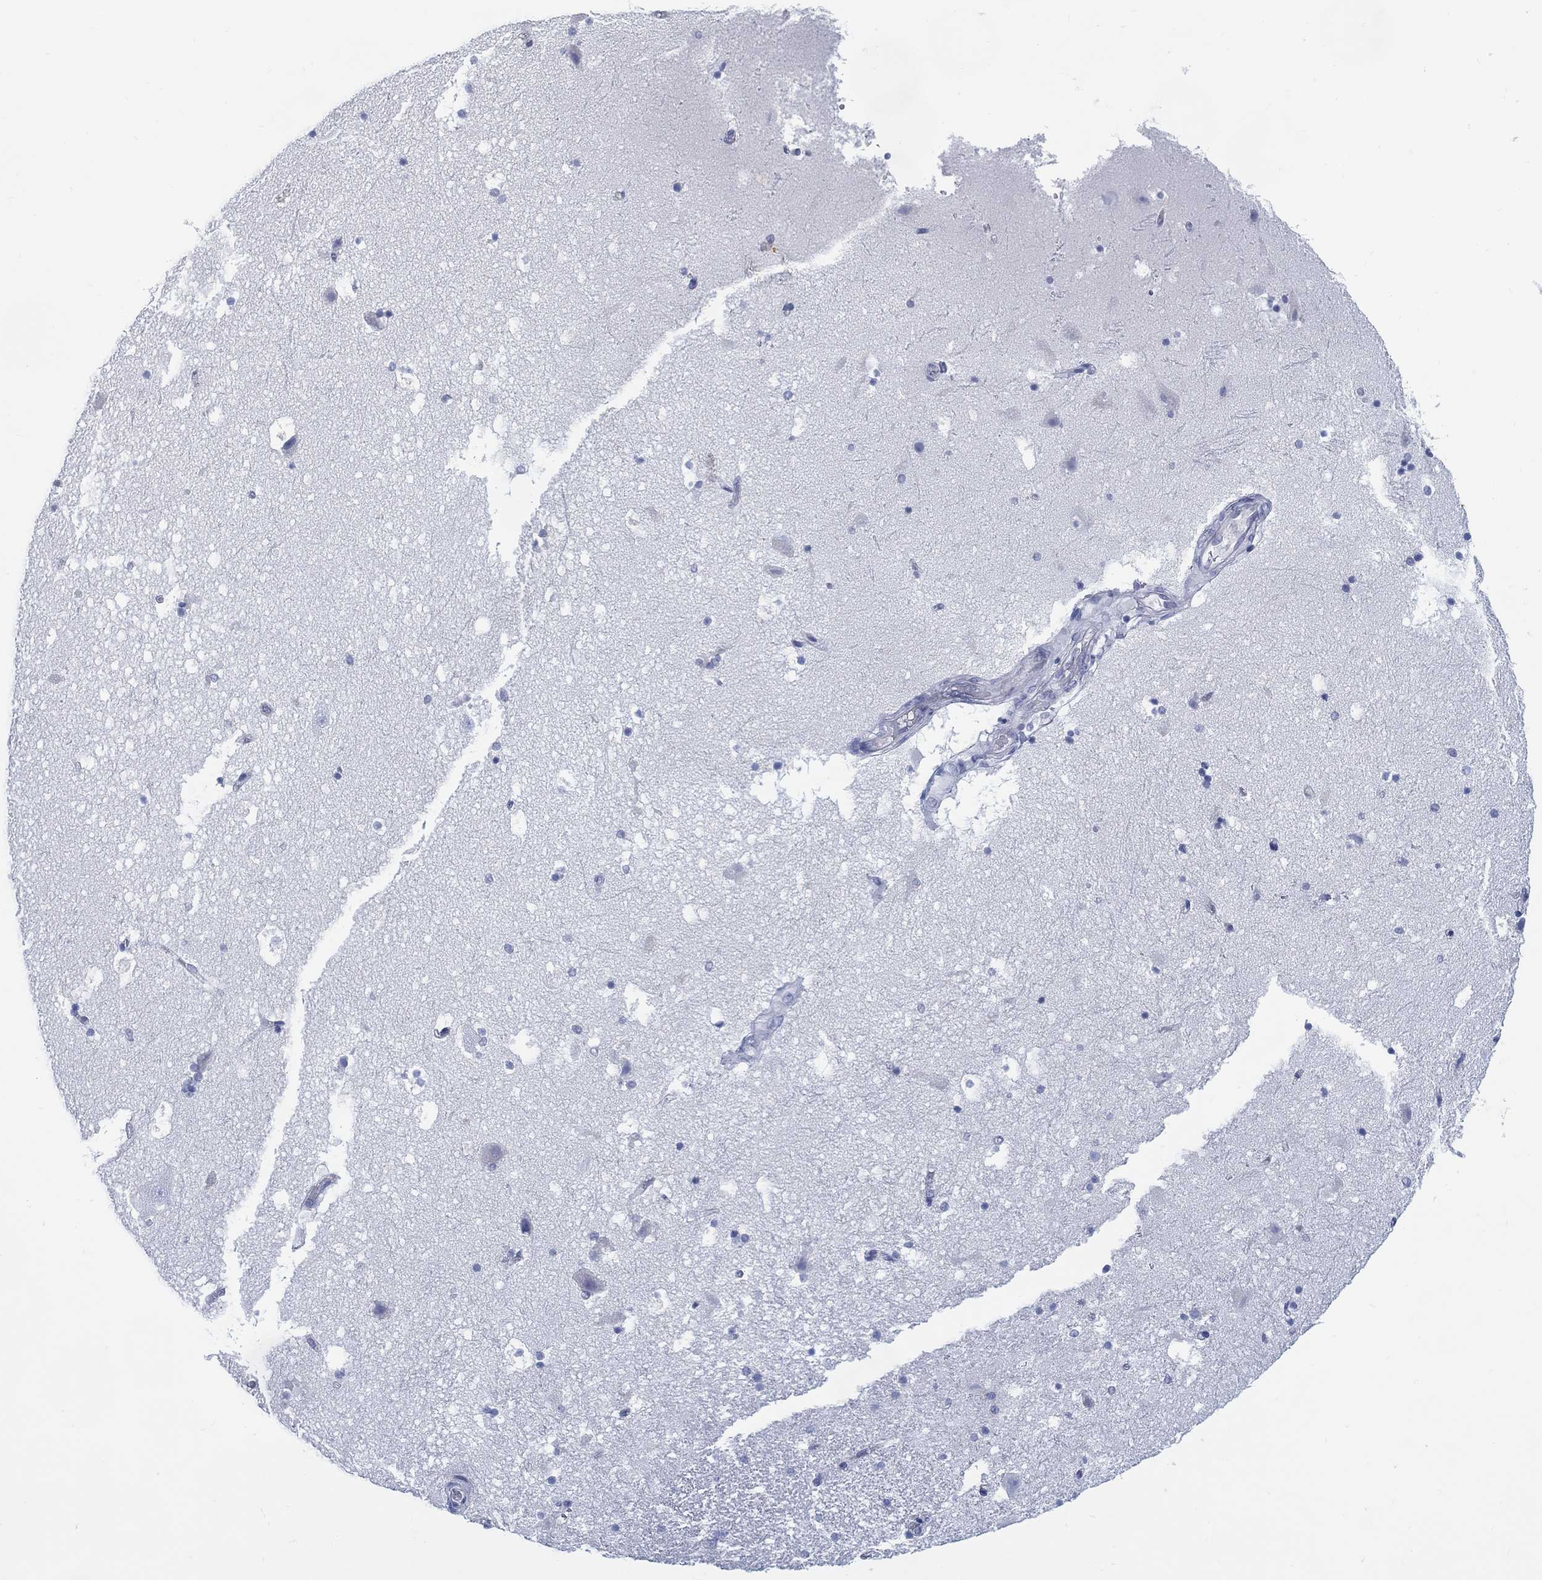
{"staining": {"intensity": "negative", "quantity": "none", "location": "none"}, "tissue": "hippocampus", "cell_type": "Glial cells", "image_type": "normal", "snomed": [{"axis": "morphology", "description": "Normal tissue, NOS"}, {"axis": "topography", "description": "Hippocampus"}], "caption": "Hippocampus stained for a protein using immunohistochemistry exhibits no expression glial cells.", "gene": "DDI1", "patient": {"sex": "male", "age": 51}}